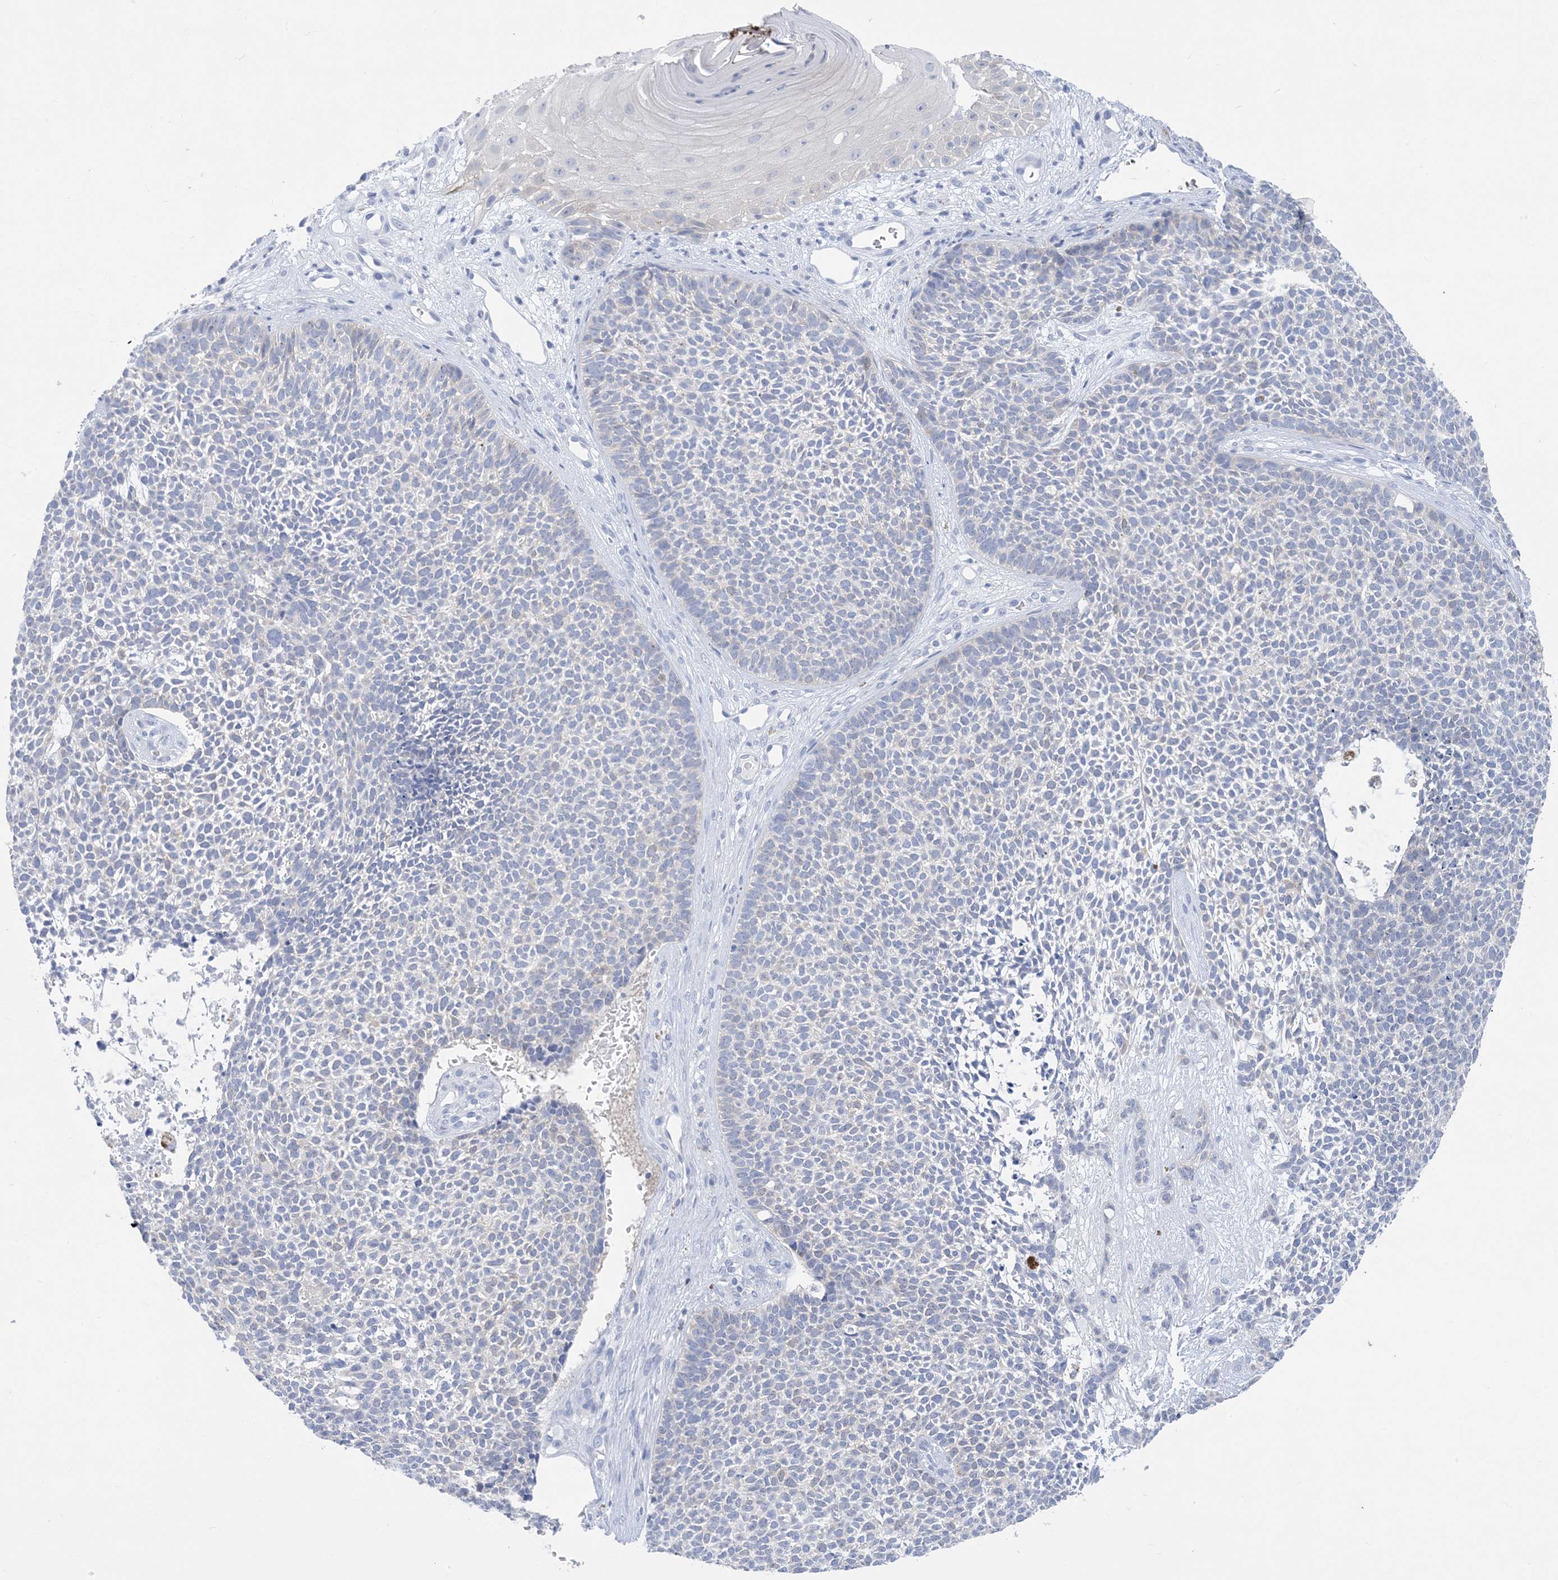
{"staining": {"intensity": "negative", "quantity": "none", "location": "none"}, "tissue": "skin cancer", "cell_type": "Tumor cells", "image_type": "cancer", "snomed": [{"axis": "morphology", "description": "Basal cell carcinoma"}, {"axis": "topography", "description": "Skin"}], "caption": "Skin basal cell carcinoma stained for a protein using immunohistochemistry (IHC) exhibits no positivity tumor cells.", "gene": "SH3YL1", "patient": {"sex": "female", "age": 84}}